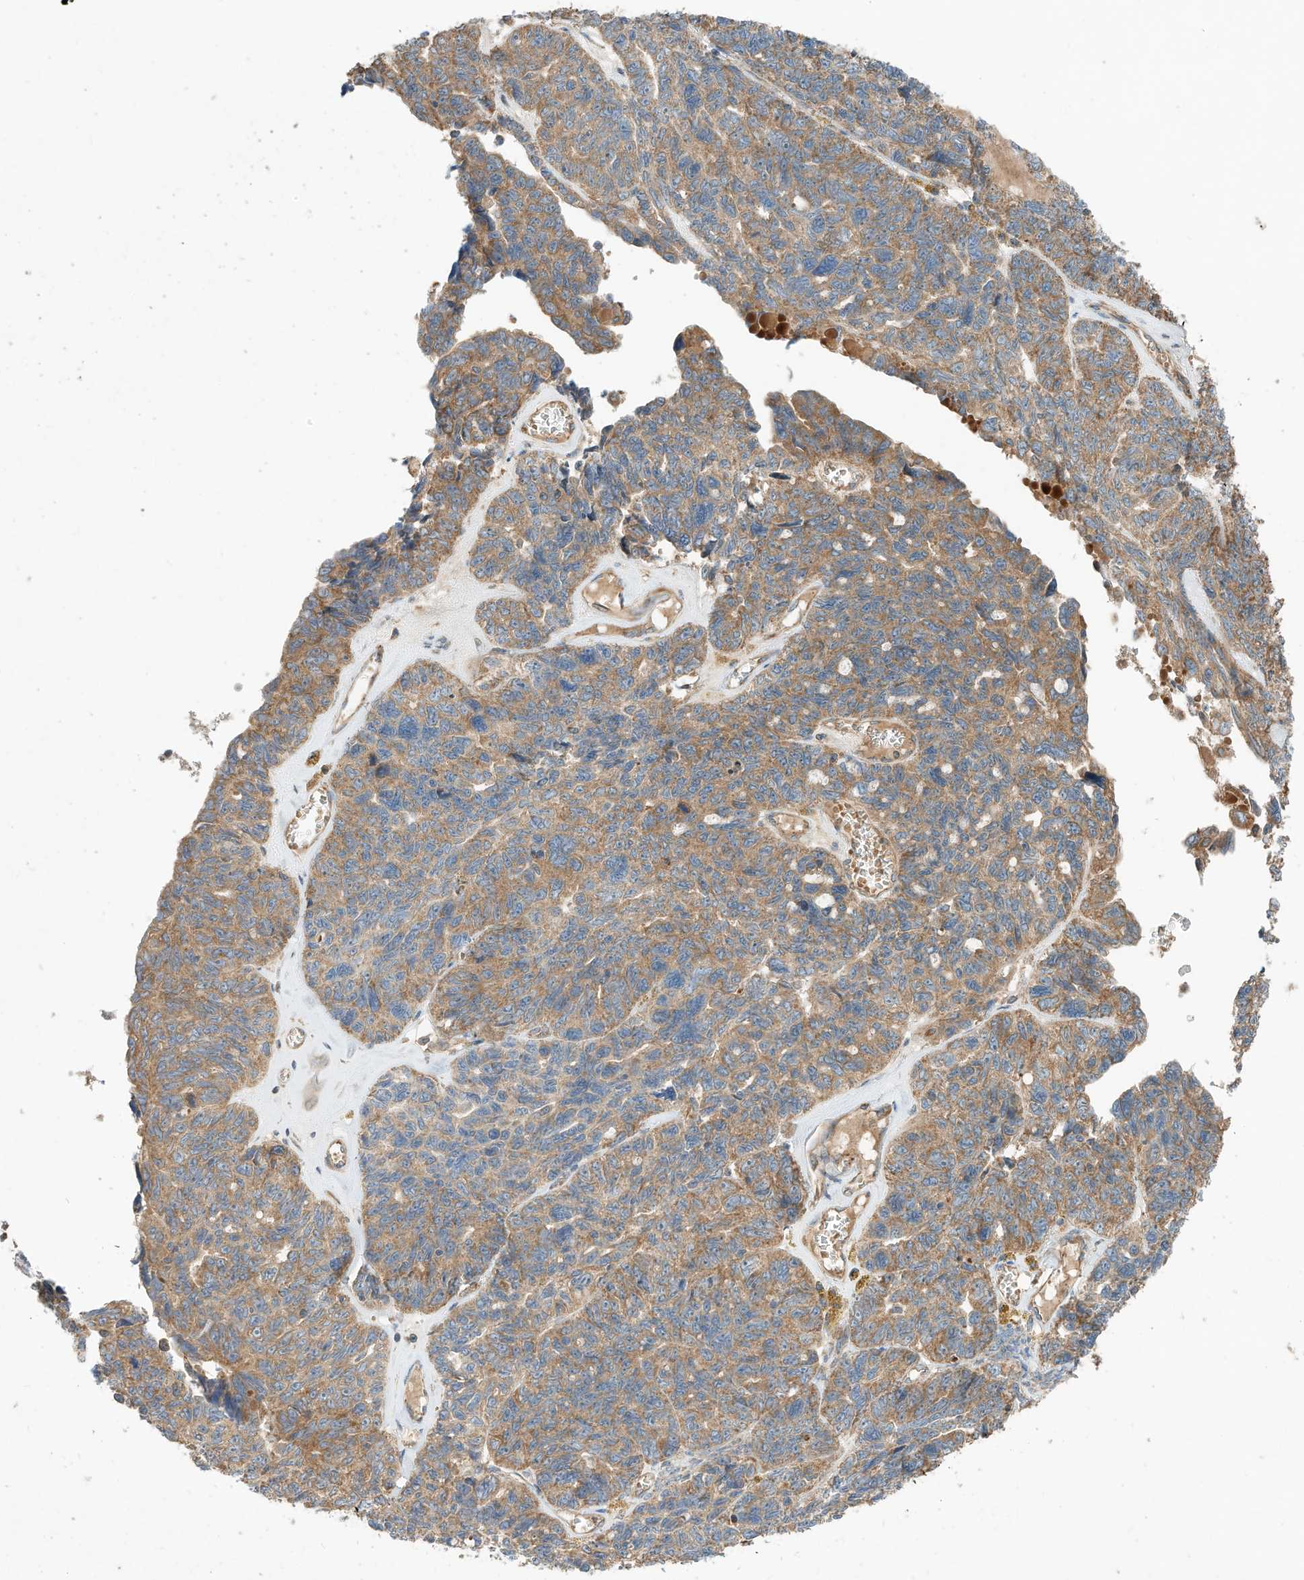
{"staining": {"intensity": "strong", "quantity": ">75%", "location": "cytoplasmic/membranous"}, "tissue": "ovarian cancer", "cell_type": "Tumor cells", "image_type": "cancer", "snomed": [{"axis": "morphology", "description": "Cystadenocarcinoma, serous, NOS"}, {"axis": "topography", "description": "Ovary"}], "caption": "Human ovarian cancer stained with a brown dye reveals strong cytoplasmic/membranous positive expression in approximately >75% of tumor cells.", "gene": "CPAMD8", "patient": {"sex": "female", "age": 79}}